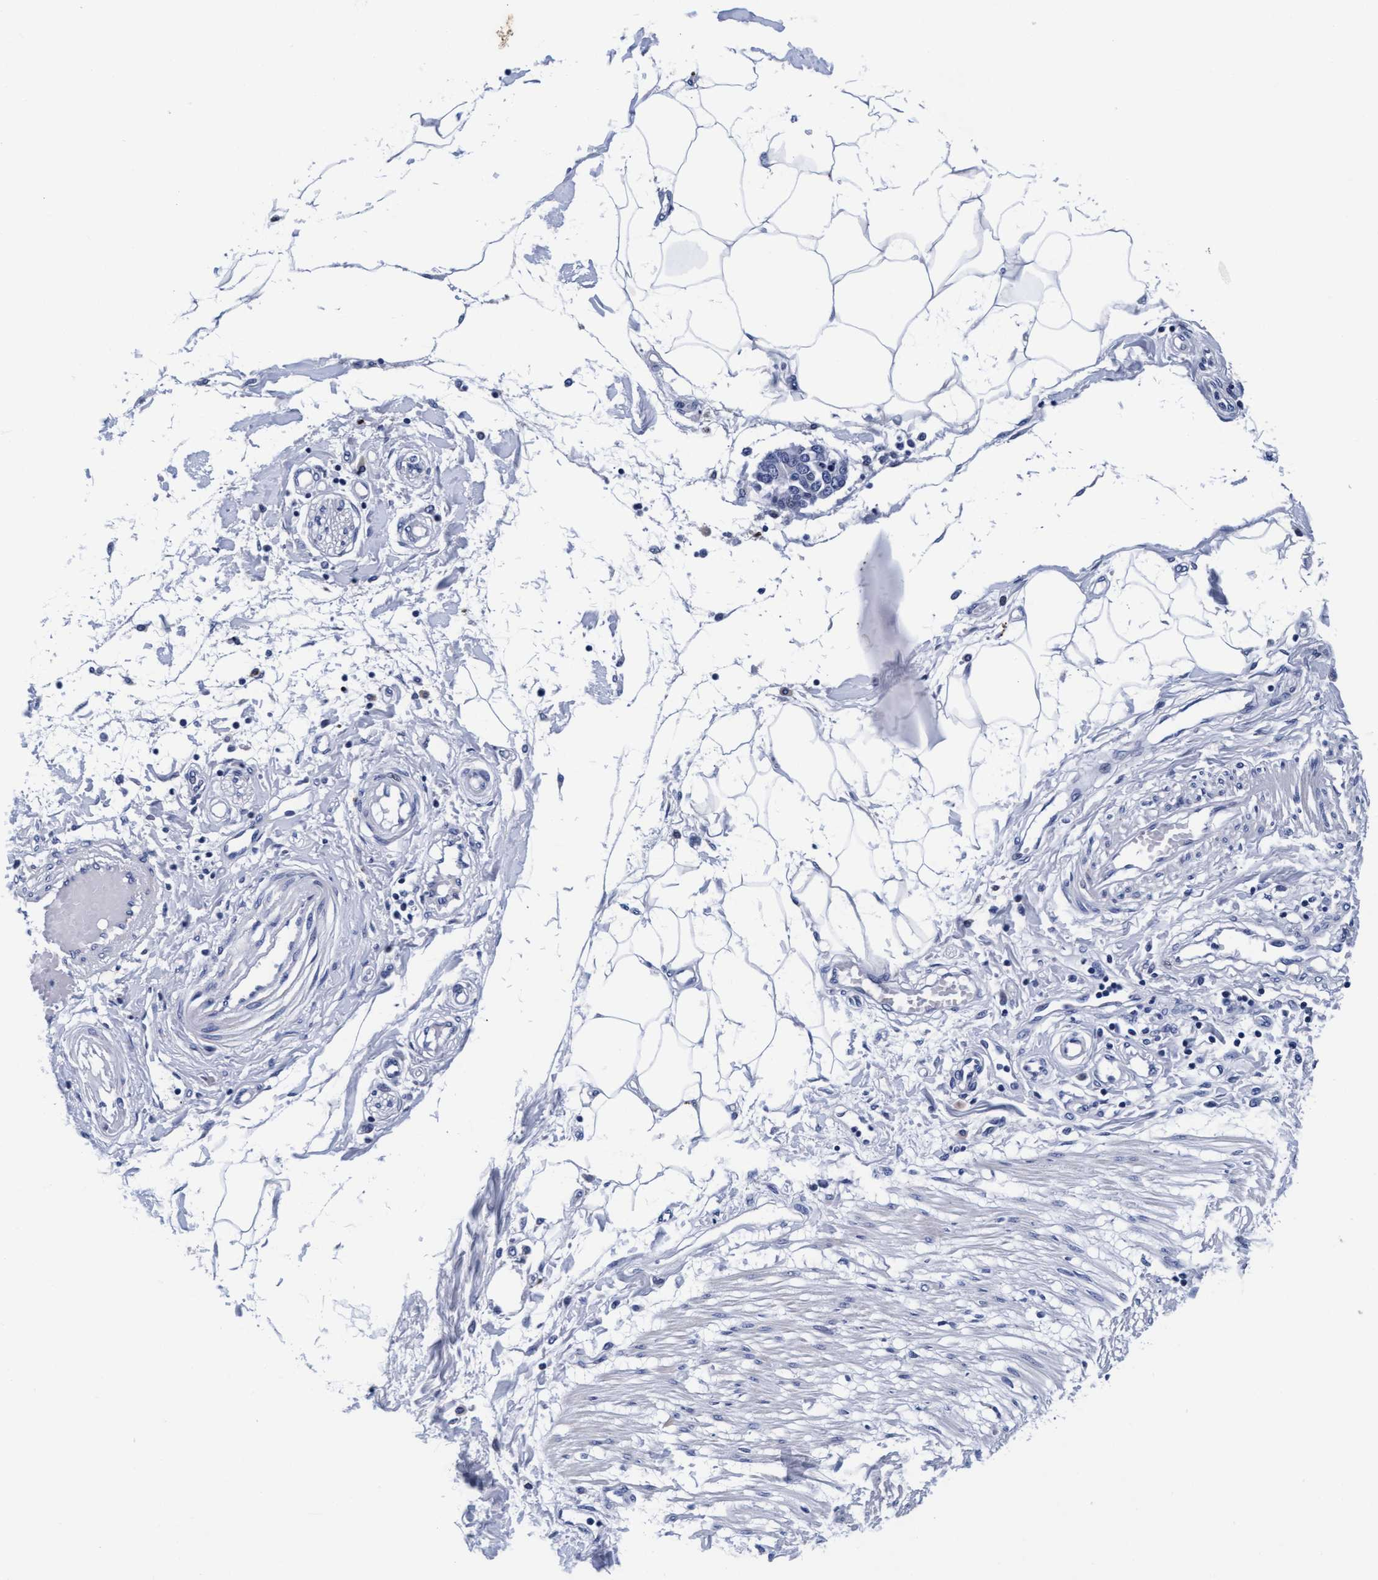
{"staining": {"intensity": "negative", "quantity": "none", "location": "none"}, "tissue": "adipose tissue", "cell_type": "Adipocytes", "image_type": "normal", "snomed": [{"axis": "morphology", "description": "Normal tissue, NOS"}, {"axis": "morphology", "description": "Adenocarcinoma, NOS"}, {"axis": "topography", "description": "Colon"}, {"axis": "topography", "description": "Peripheral nerve tissue"}], "caption": "The photomicrograph reveals no significant expression in adipocytes of adipose tissue. Nuclei are stained in blue.", "gene": "ARSG", "patient": {"sex": "male", "age": 14}}